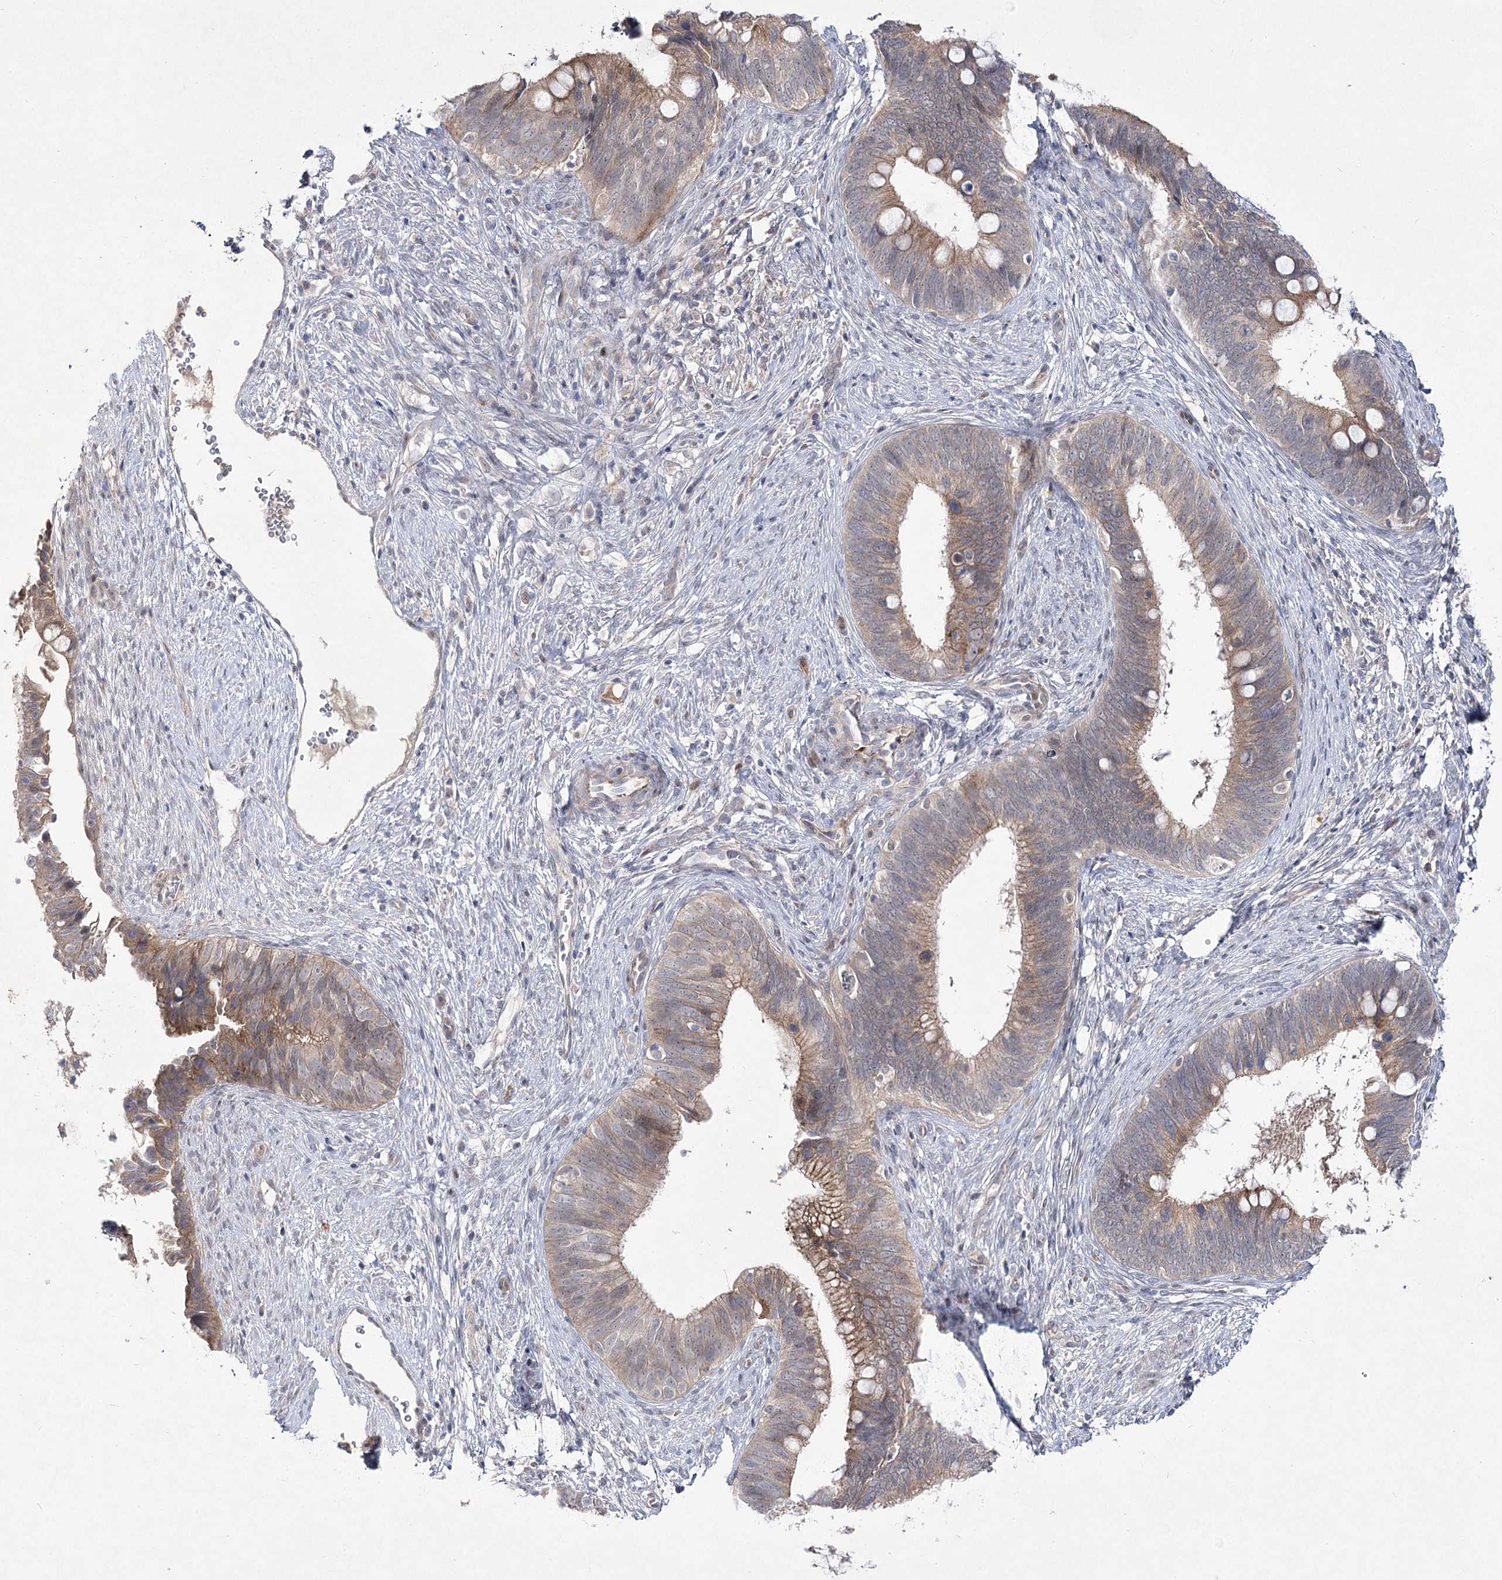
{"staining": {"intensity": "moderate", "quantity": ">75%", "location": "cytoplasmic/membranous"}, "tissue": "cervical cancer", "cell_type": "Tumor cells", "image_type": "cancer", "snomed": [{"axis": "morphology", "description": "Adenocarcinoma, NOS"}, {"axis": "topography", "description": "Cervix"}], "caption": "High-power microscopy captured an immunohistochemistry photomicrograph of cervical cancer (adenocarcinoma), revealing moderate cytoplasmic/membranous staining in about >75% of tumor cells.", "gene": "ARHGAP32", "patient": {"sex": "female", "age": 42}}